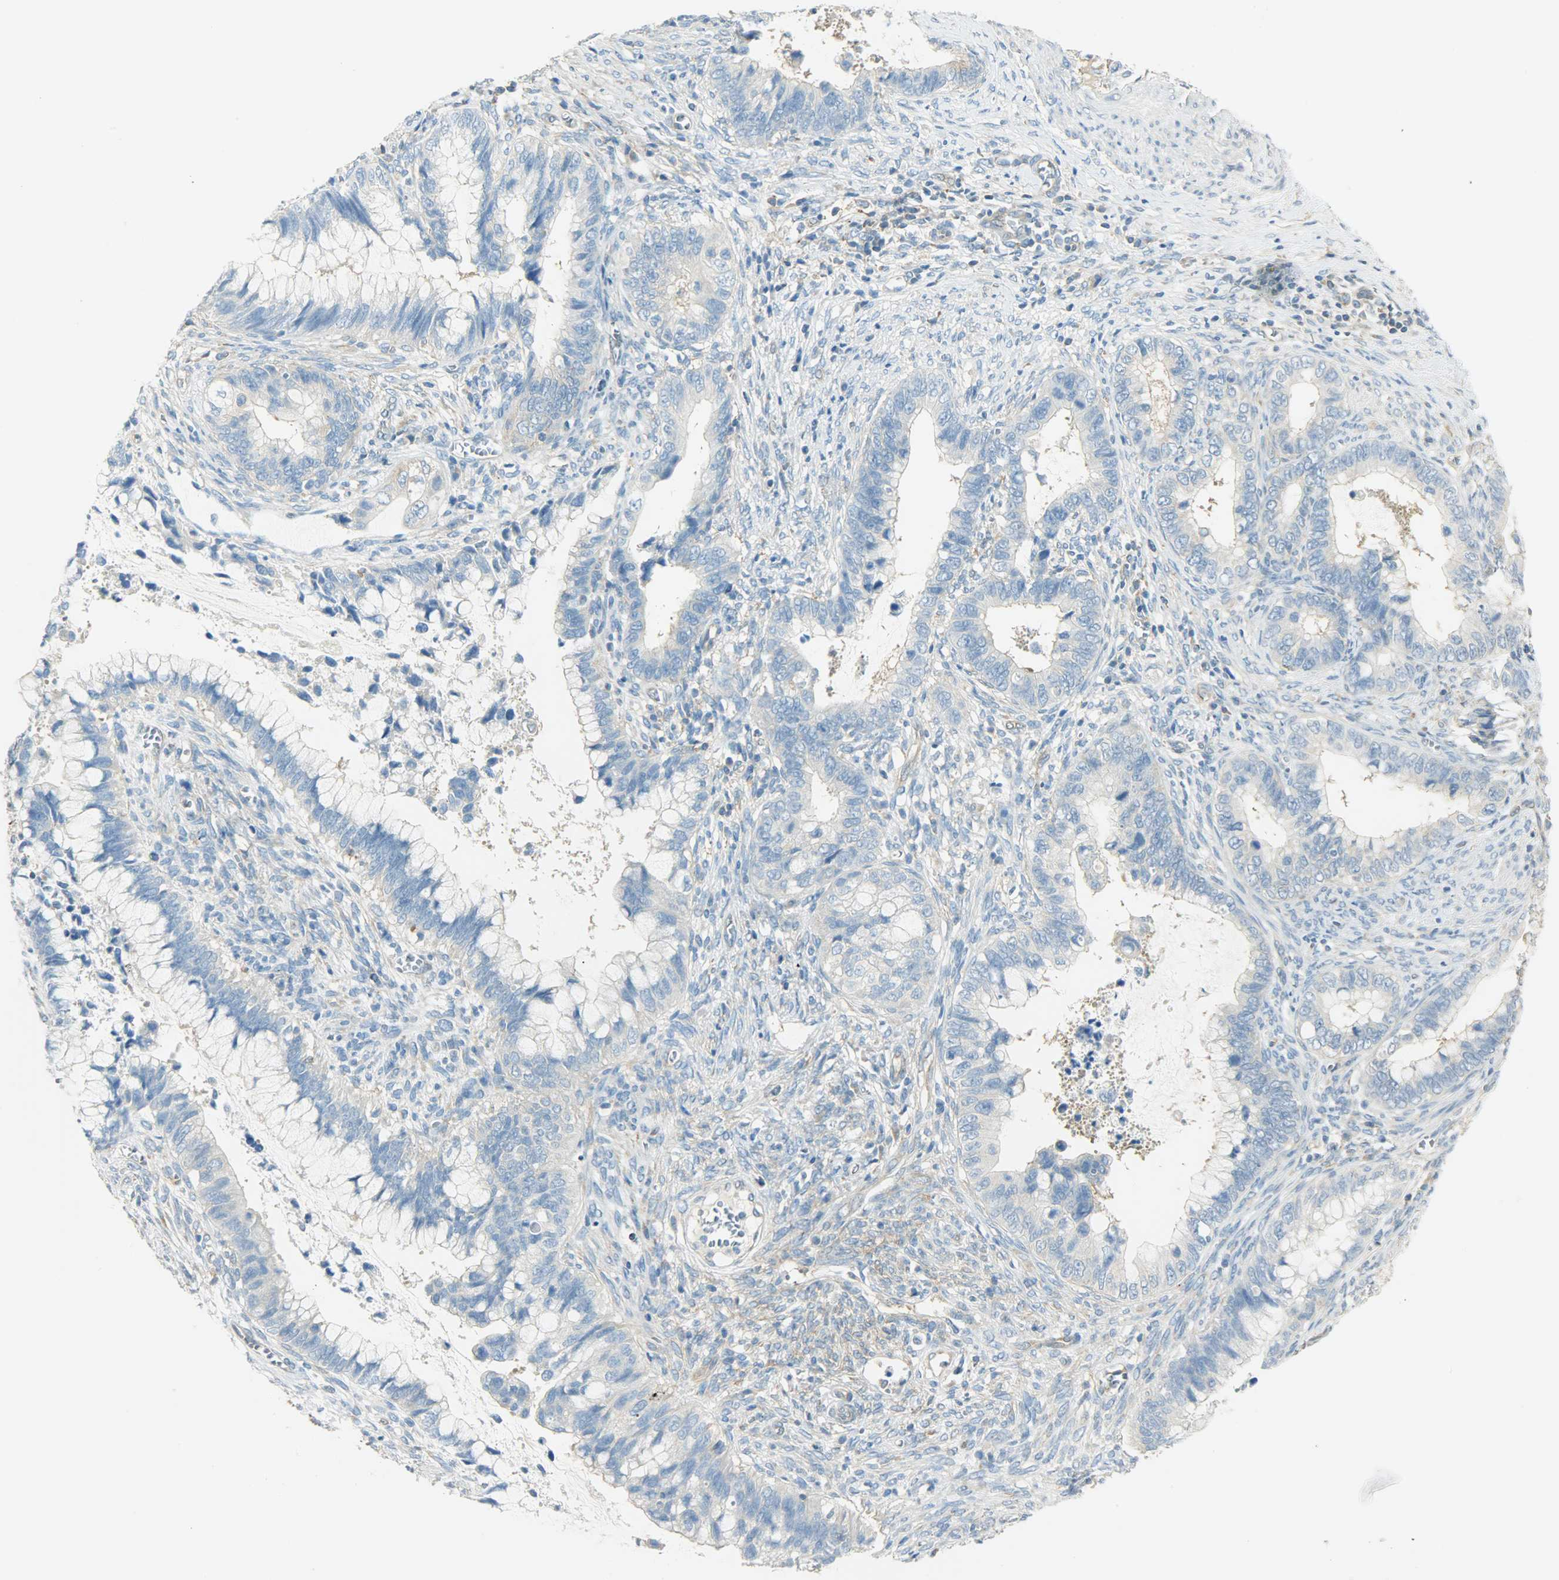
{"staining": {"intensity": "negative", "quantity": "none", "location": "none"}, "tissue": "cervical cancer", "cell_type": "Tumor cells", "image_type": "cancer", "snomed": [{"axis": "morphology", "description": "Adenocarcinoma, NOS"}, {"axis": "topography", "description": "Cervix"}], "caption": "Tumor cells are negative for protein expression in human cervical adenocarcinoma.", "gene": "TSC22D2", "patient": {"sex": "female", "age": 44}}